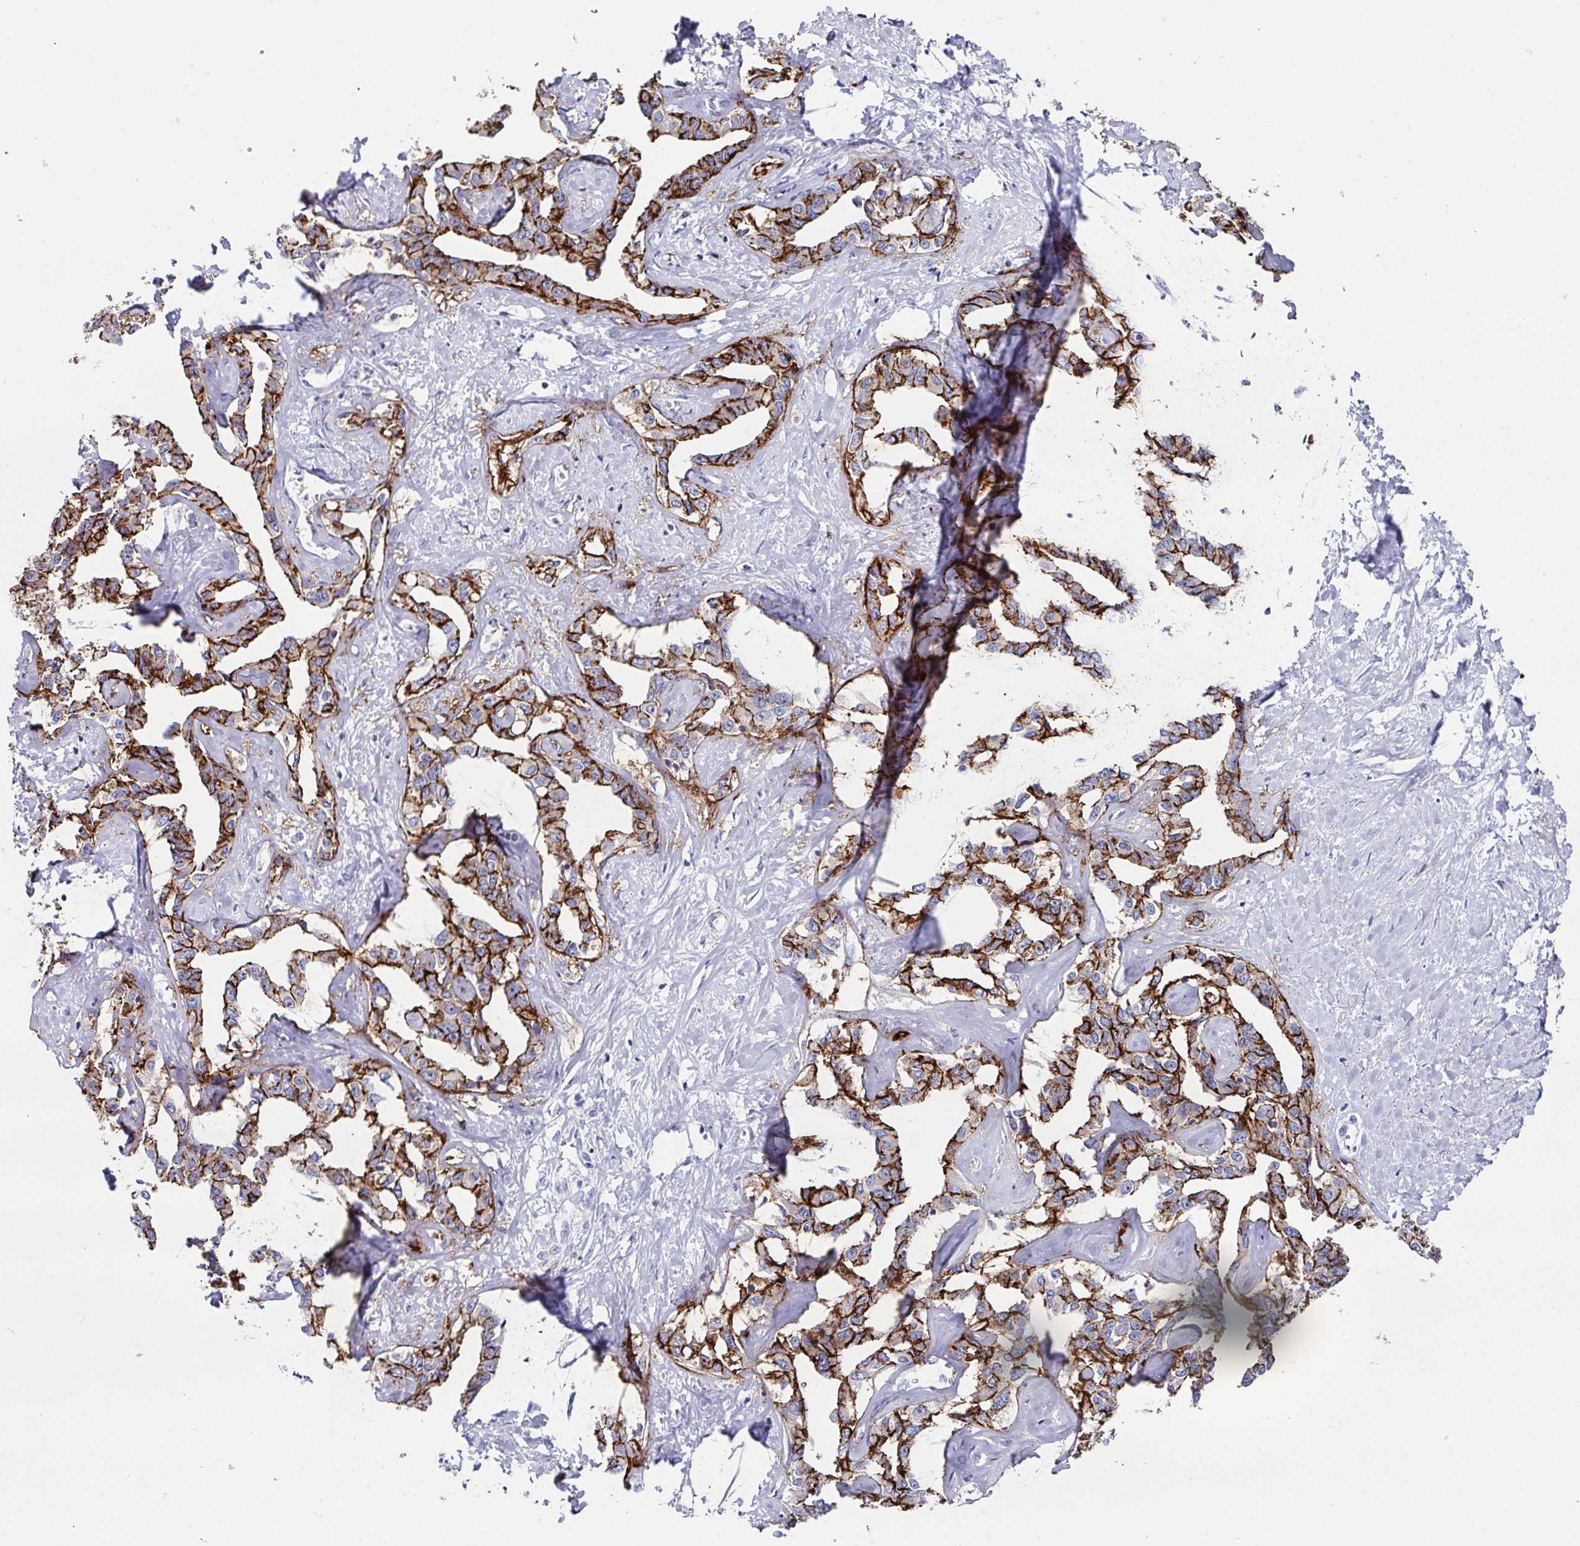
{"staining": {"intensity": "strong", "quantity": ">75%", "location": "cytoplasmic/membranous"}, "tissue": "liver cancer", "cell_type": "Tumor cells", "image_type": "cancer", "snomed": [{"axis": "morphology", "description": "Cholangiocarcinoma"}, {"axis": "topography", "description": "Liver"}], "caption": "Protein analysis of liver cancer tissue reveals strong cytoplasmic/membranous staining in about >75% of tumor cells.", "gene": "CLDN1", "patient": {"sex": "male", "age": 59}}